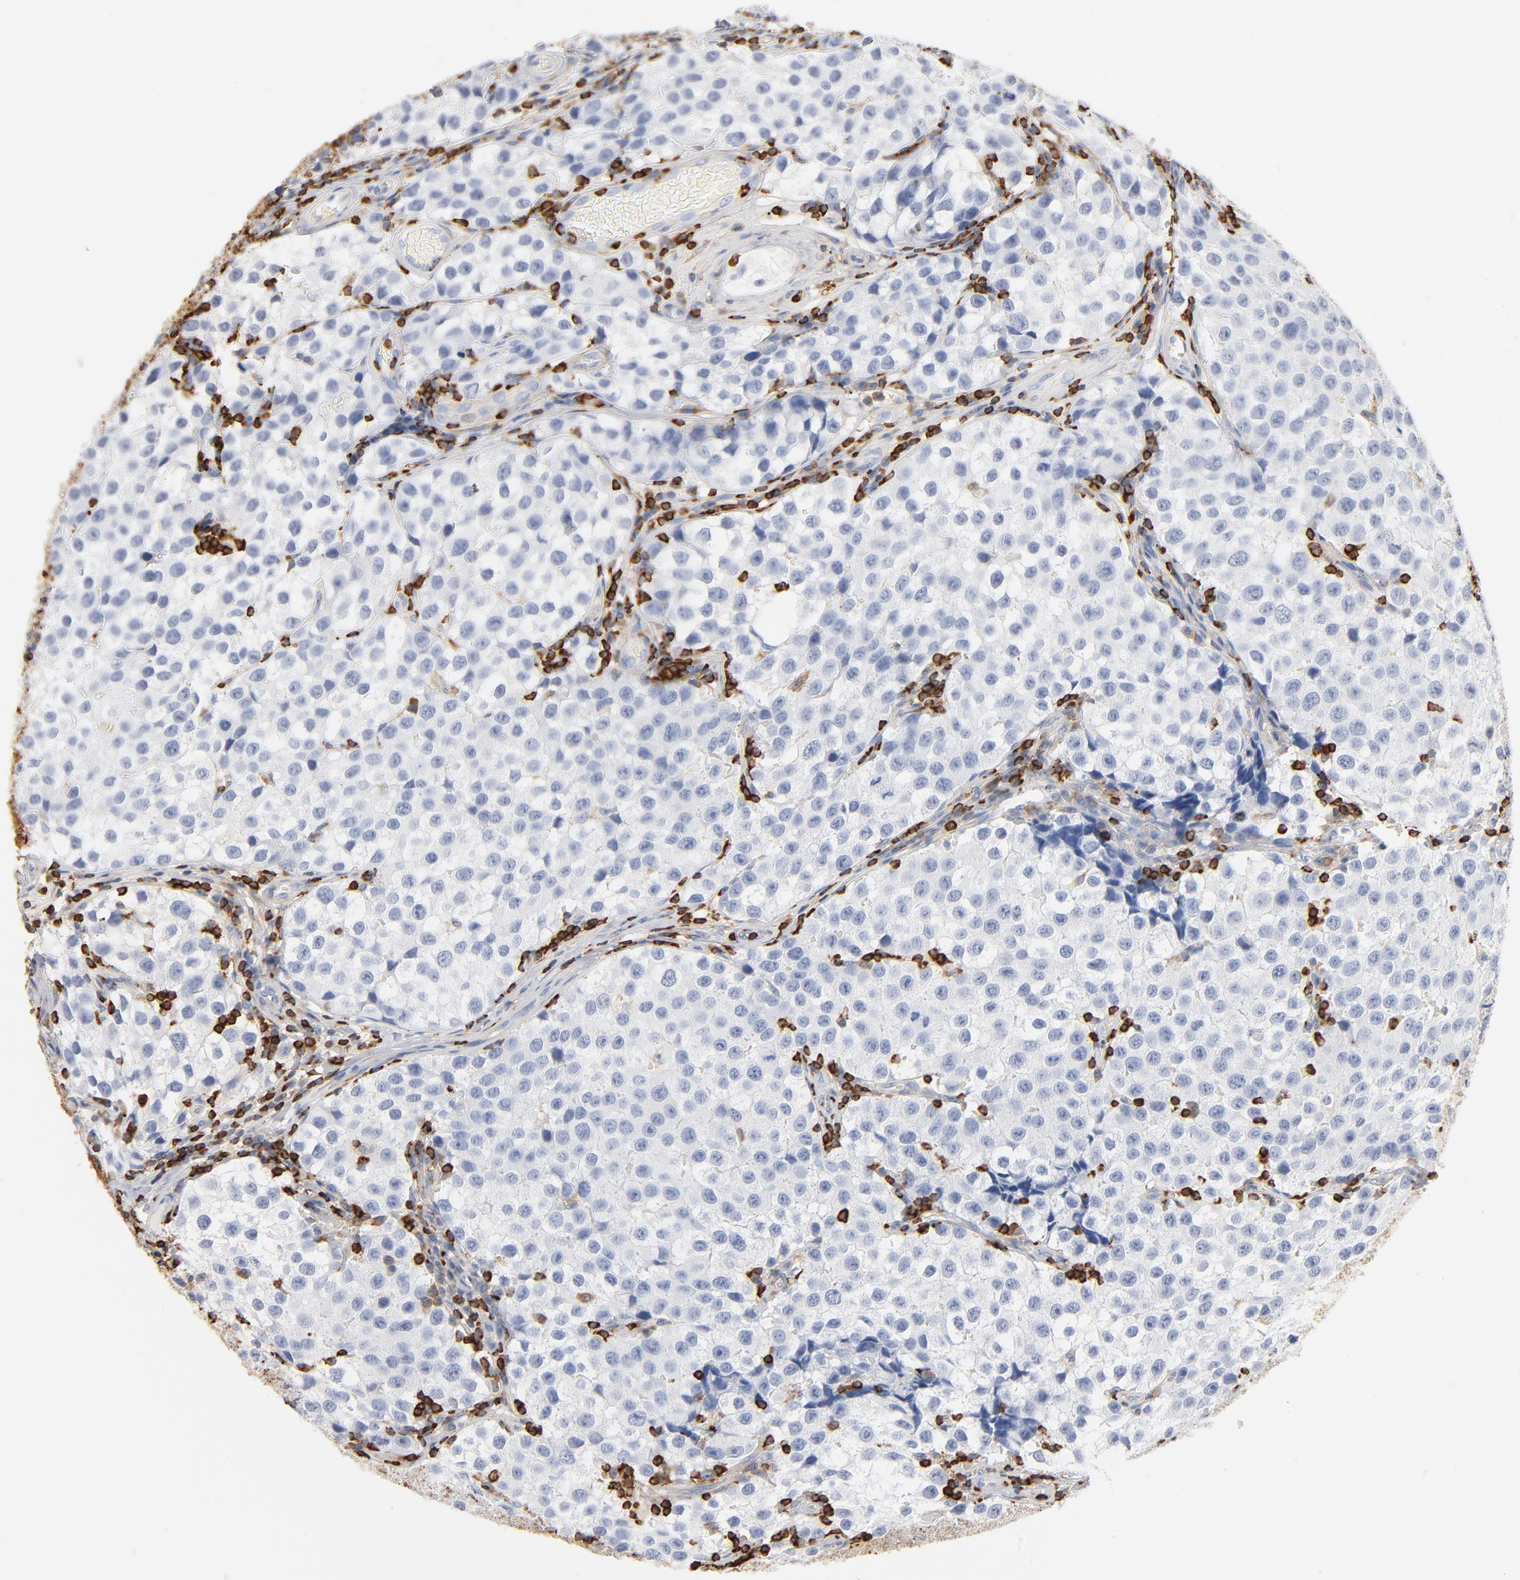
{"staining": {"intensity": "negative", "quantity": "none", "location": "none"}, "tissue": "testis cancer", "cell_type": "Tumor cells", "image_type": "cancer", "snomed": [{"axis": "morphology", "description": "Seminoma, NOS"}, {"axis": "topography", "description": "Testis"}], "caption": "Immunohistochemistry (IHC) of testis cancer demonstrates no expression in tumor cells.", "gene": "SH3KBP1", "patient": {"sex": "male", "age": 39}}